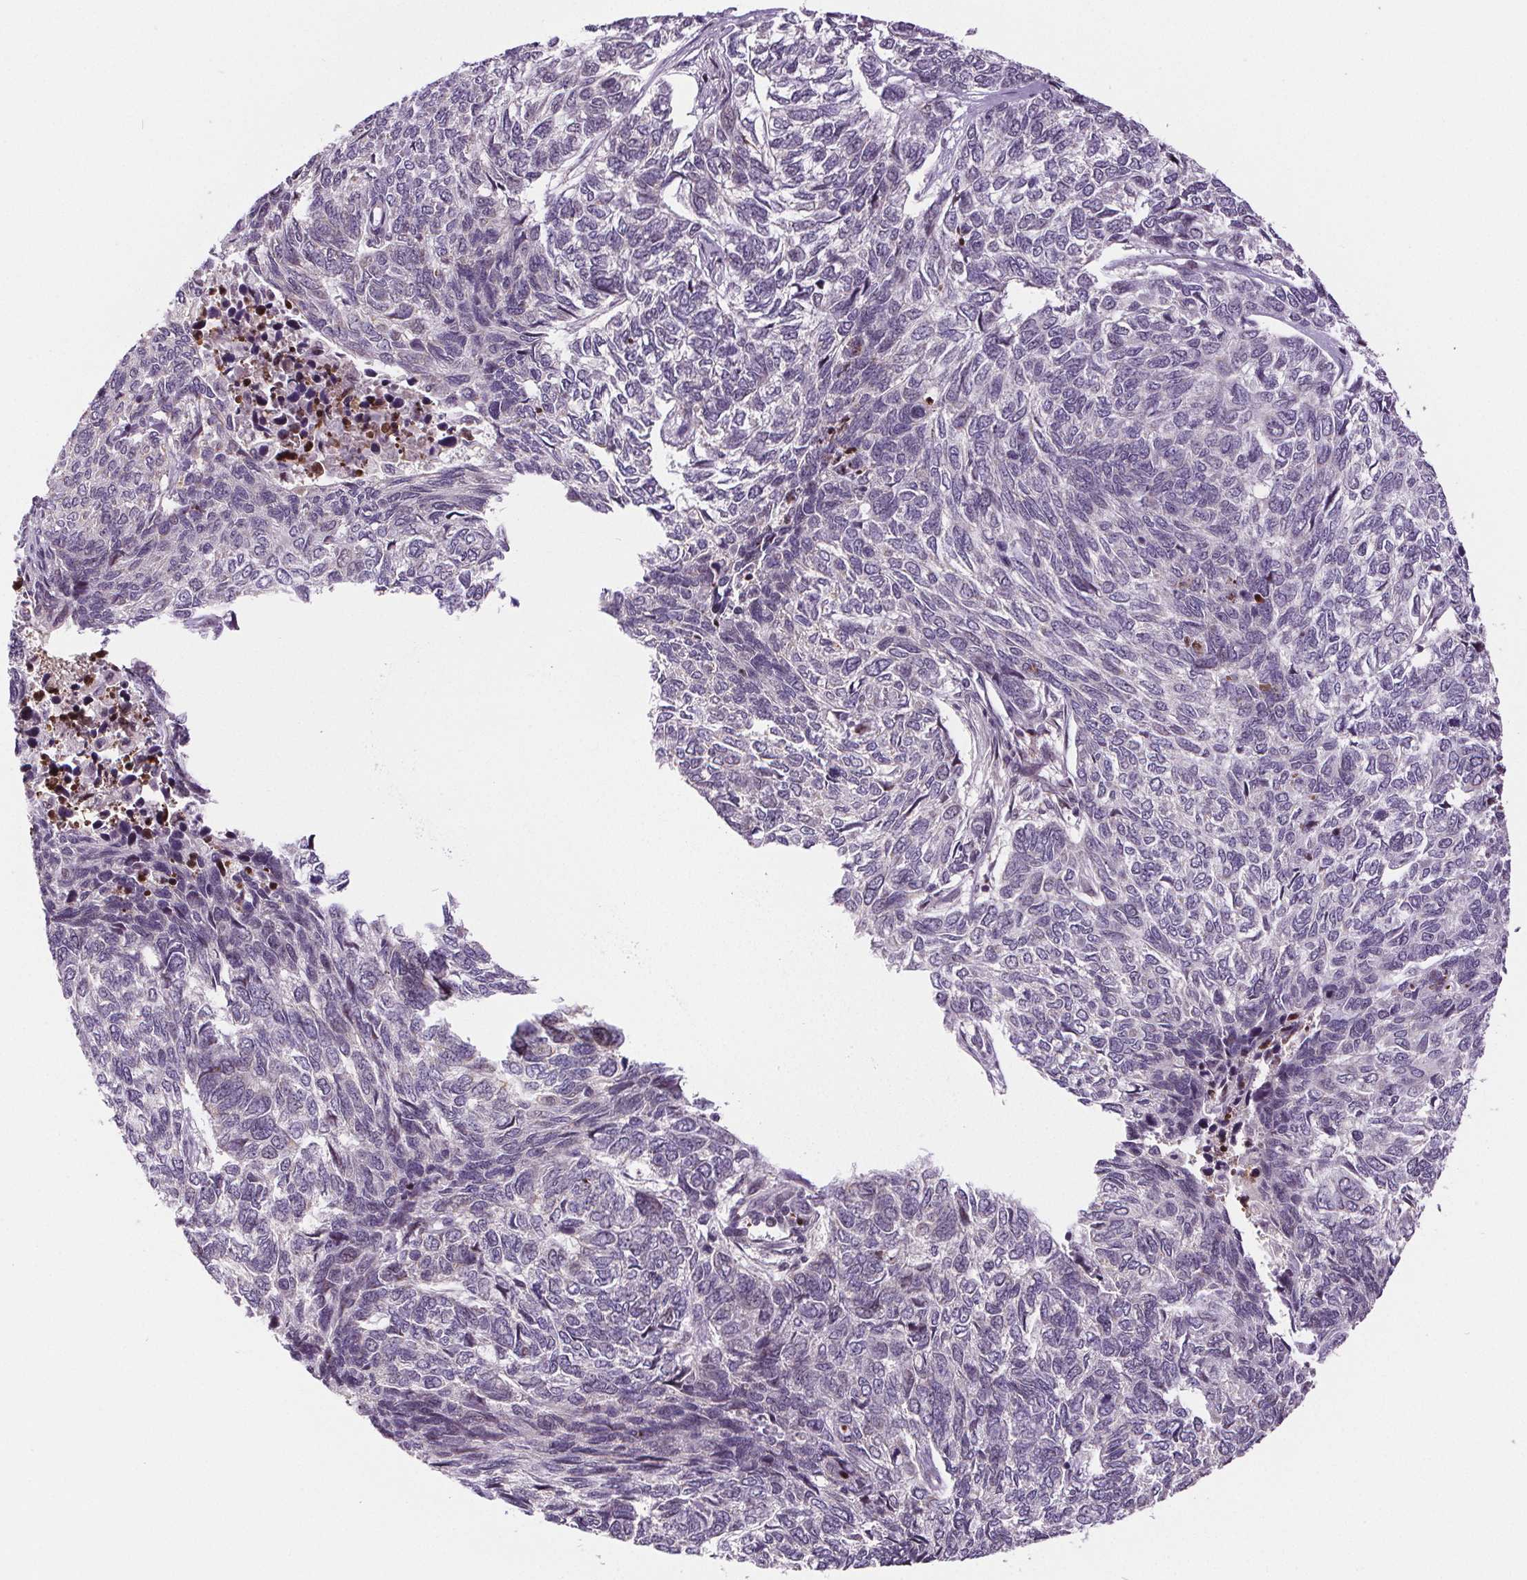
{"staining": {"intensity": "negative", "quantity": "none", "location": "none"}, "tissue": "skin cancer", "cell_type": "Tumor cells", "image_type": "cancer", "snomed": [{"axis": "morphology", "description": "Basal cell carcinoma"}, {"axis": "topography", "description": "Skin"}], "caption": "A high-resolution photomicrograph shows immunohistochemistry (IHC) staining of skin basal cell carcinoma, which exhibits no significant staining in tumor cells.", "gene": "SUCLA2", "patient": {"sex": "female", "age": 65}}